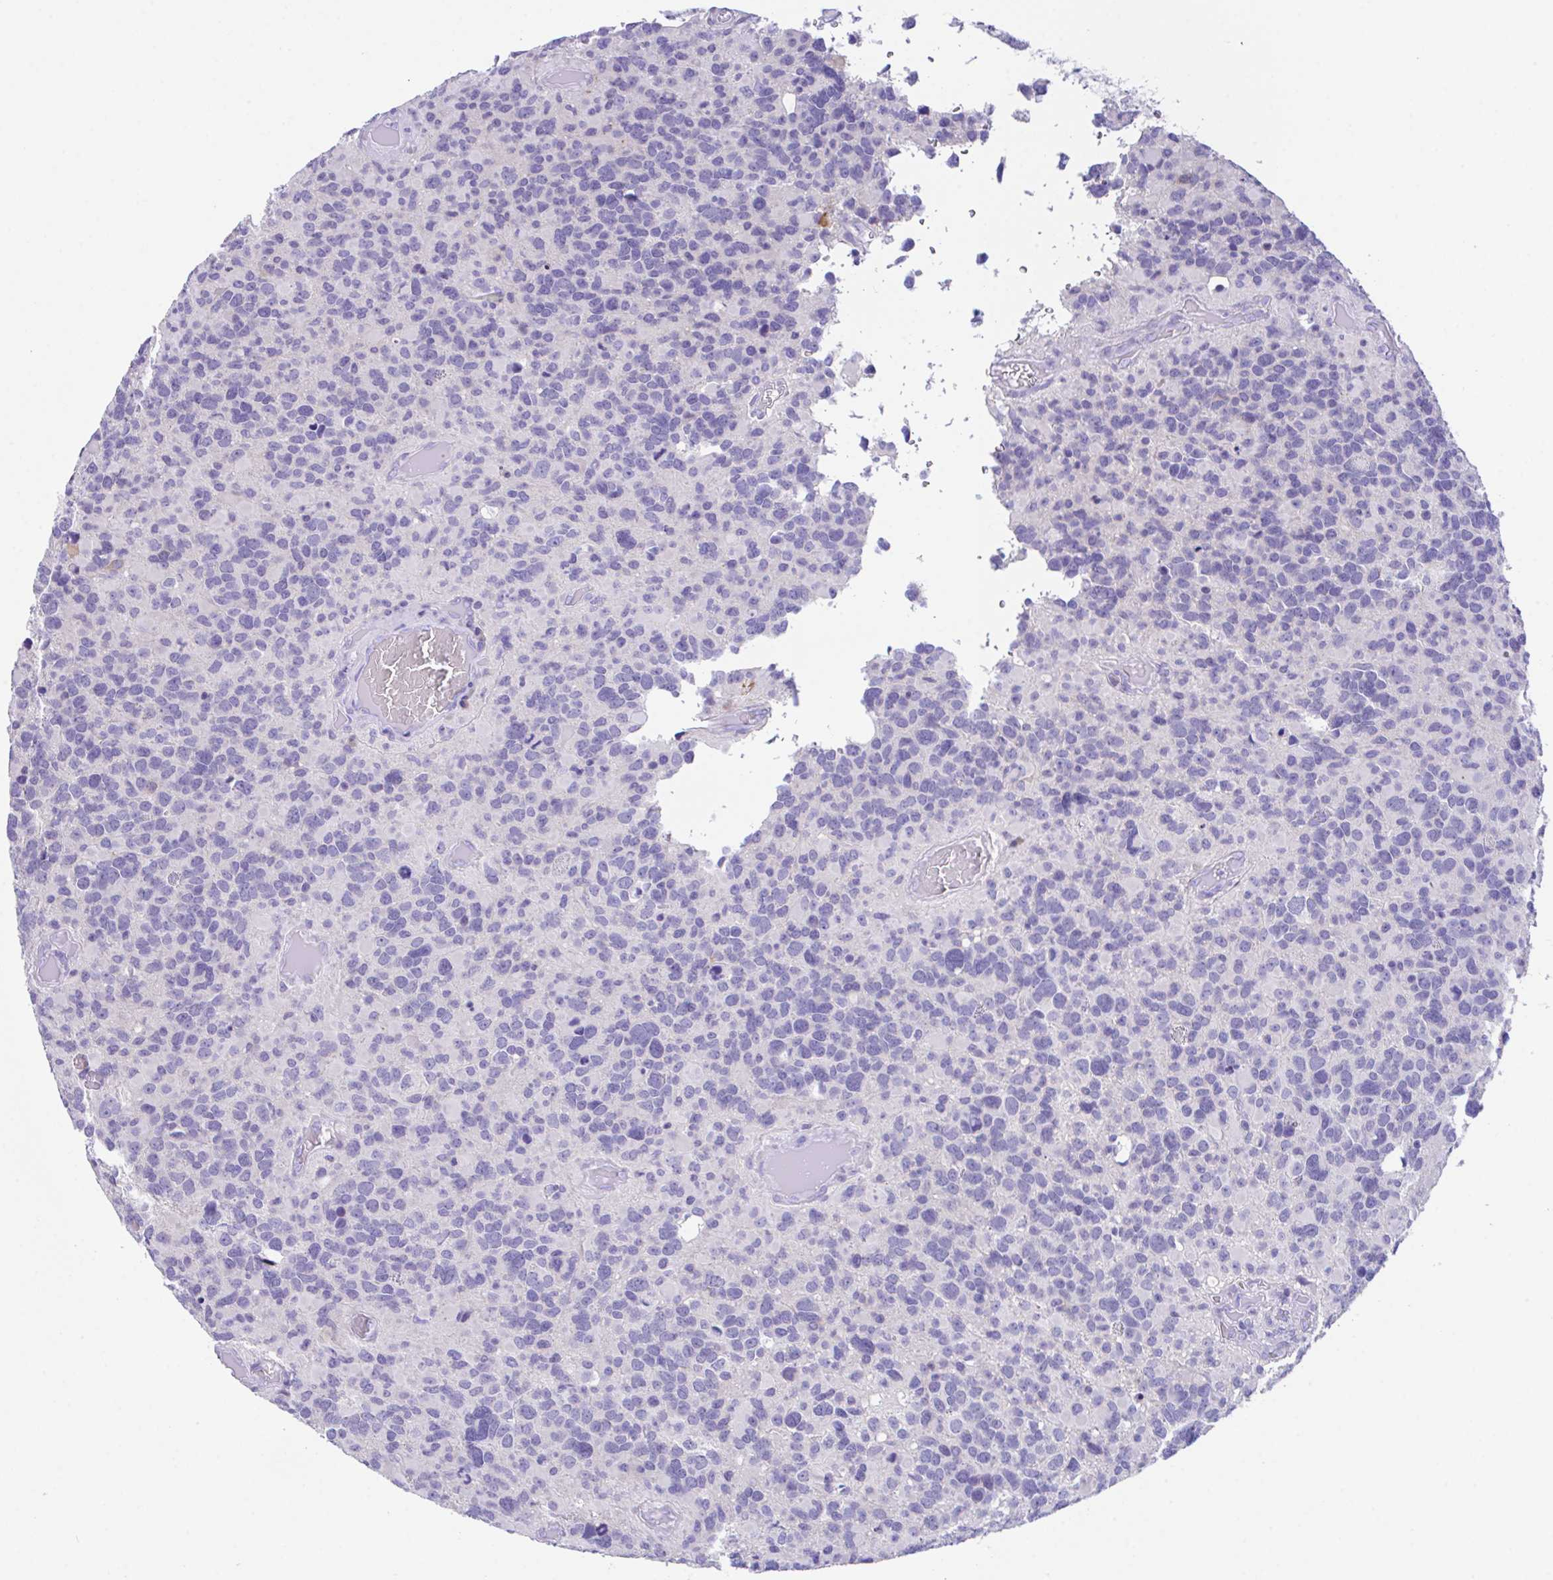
{"staining": {"intensity": "negative", "quantity": "none", "location": "none"}, "tissue": "glioma", "cell_type": "Tumor cells", "image_type": "cancer", "snomed": [{"axis": "morphology", "description": "Glioma, malignant, High grade"}, {"axis": "topography", "description": "Brain"}], "caption": "High-grade glioma (malignant) stained for a protein using IHC reveals no staining tumor cells.", "gene": "HACD4", "patient": {"sex": "female", "age": 40}}